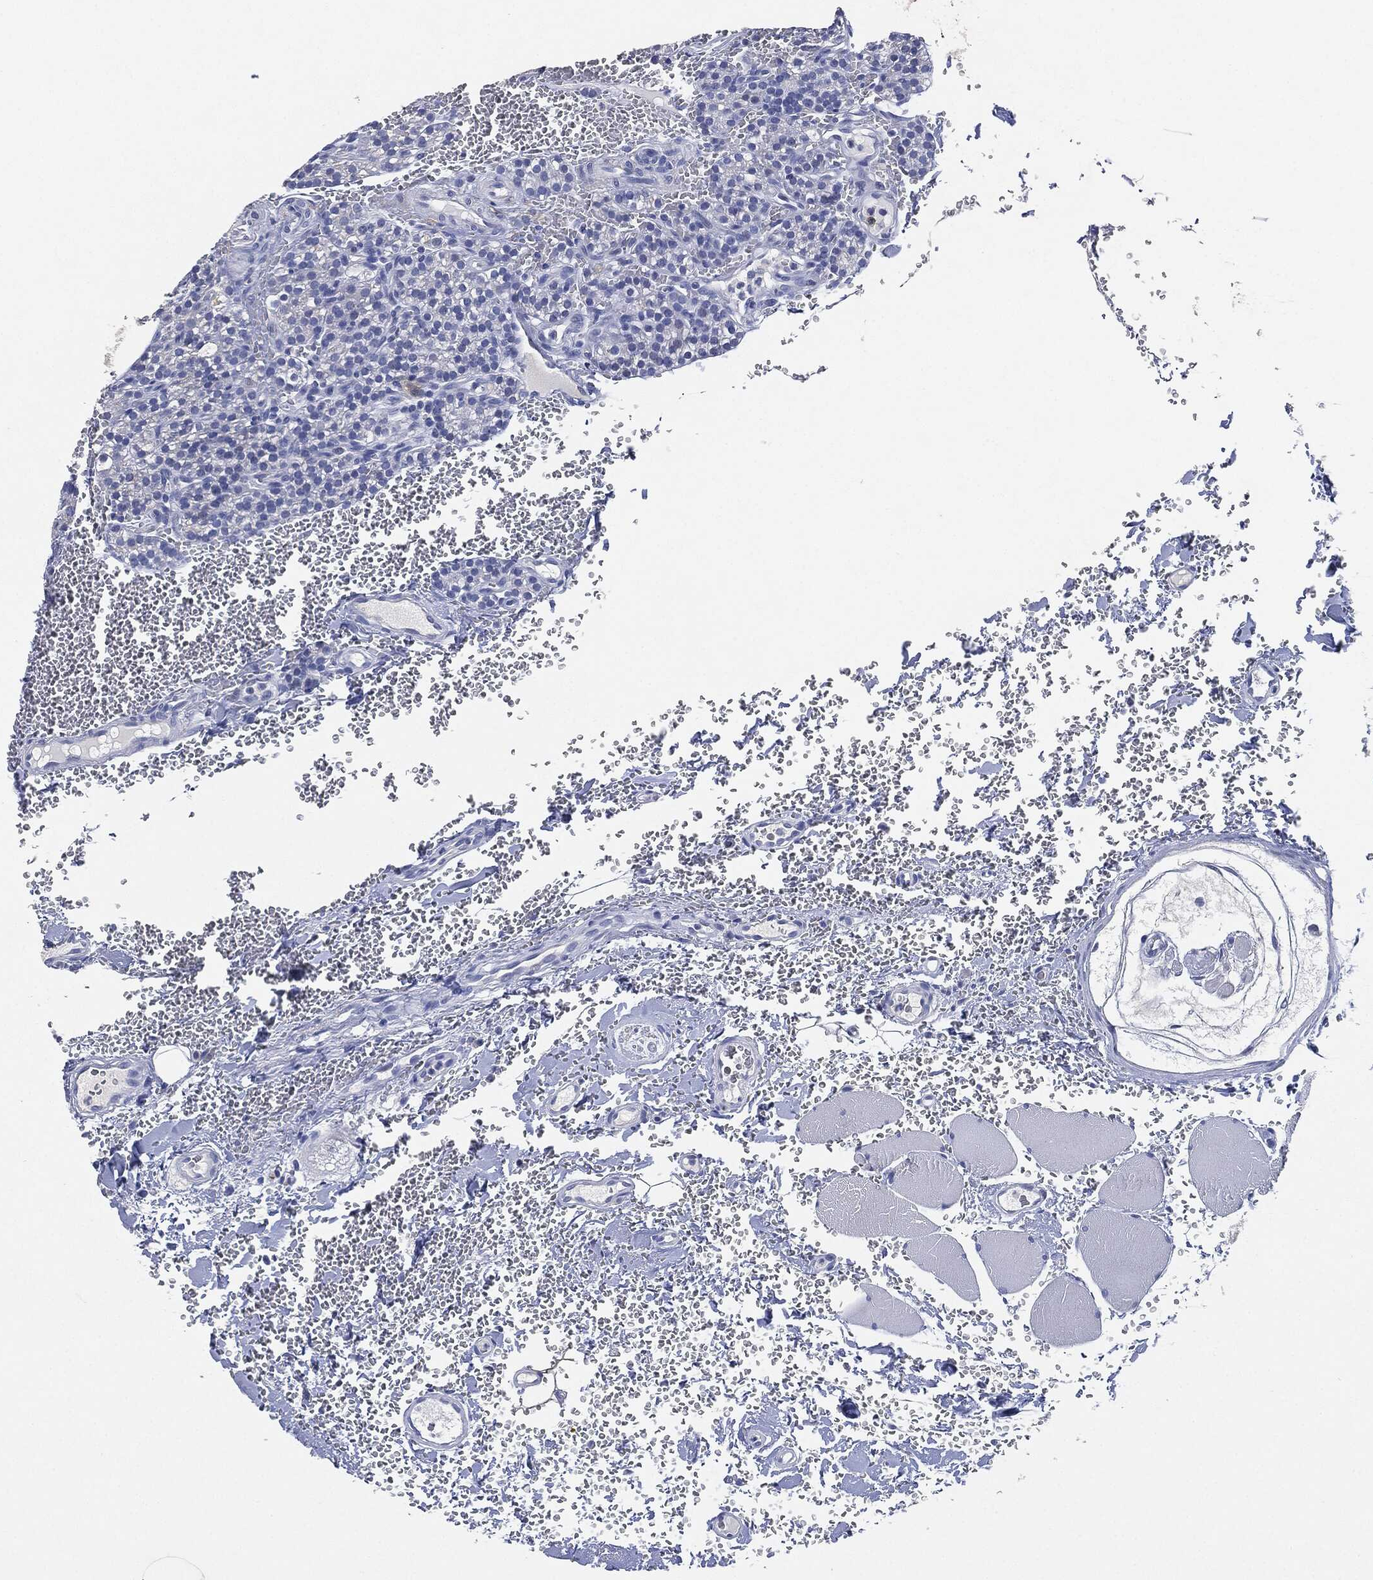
{"staining": {"intensity": "negative", "quantity": "none", "location": "none"}, "tissue": "parathyroid gland", "cell_type": "Glandular cells", "image_type": "normal", "snomed": [{"axis": "morphology", "description": "Normal tissue, NOS"}, {"axis": "topography", "description": "Parathyroid gland"}], "caption": "IHC photomicrograph of benign human parathyroid gland stained for a protein (brown), which exhibits no staining in glandular cells. (Stains: DAB (3,3'-diaminobenzidine) immunohistochemistry (IHC) with hematoxylin counter stain, Microscopy: brightfield microscopy at high magnification).", "gene": "NTRK1", "patient": {"sex": "female", "age": 67}}